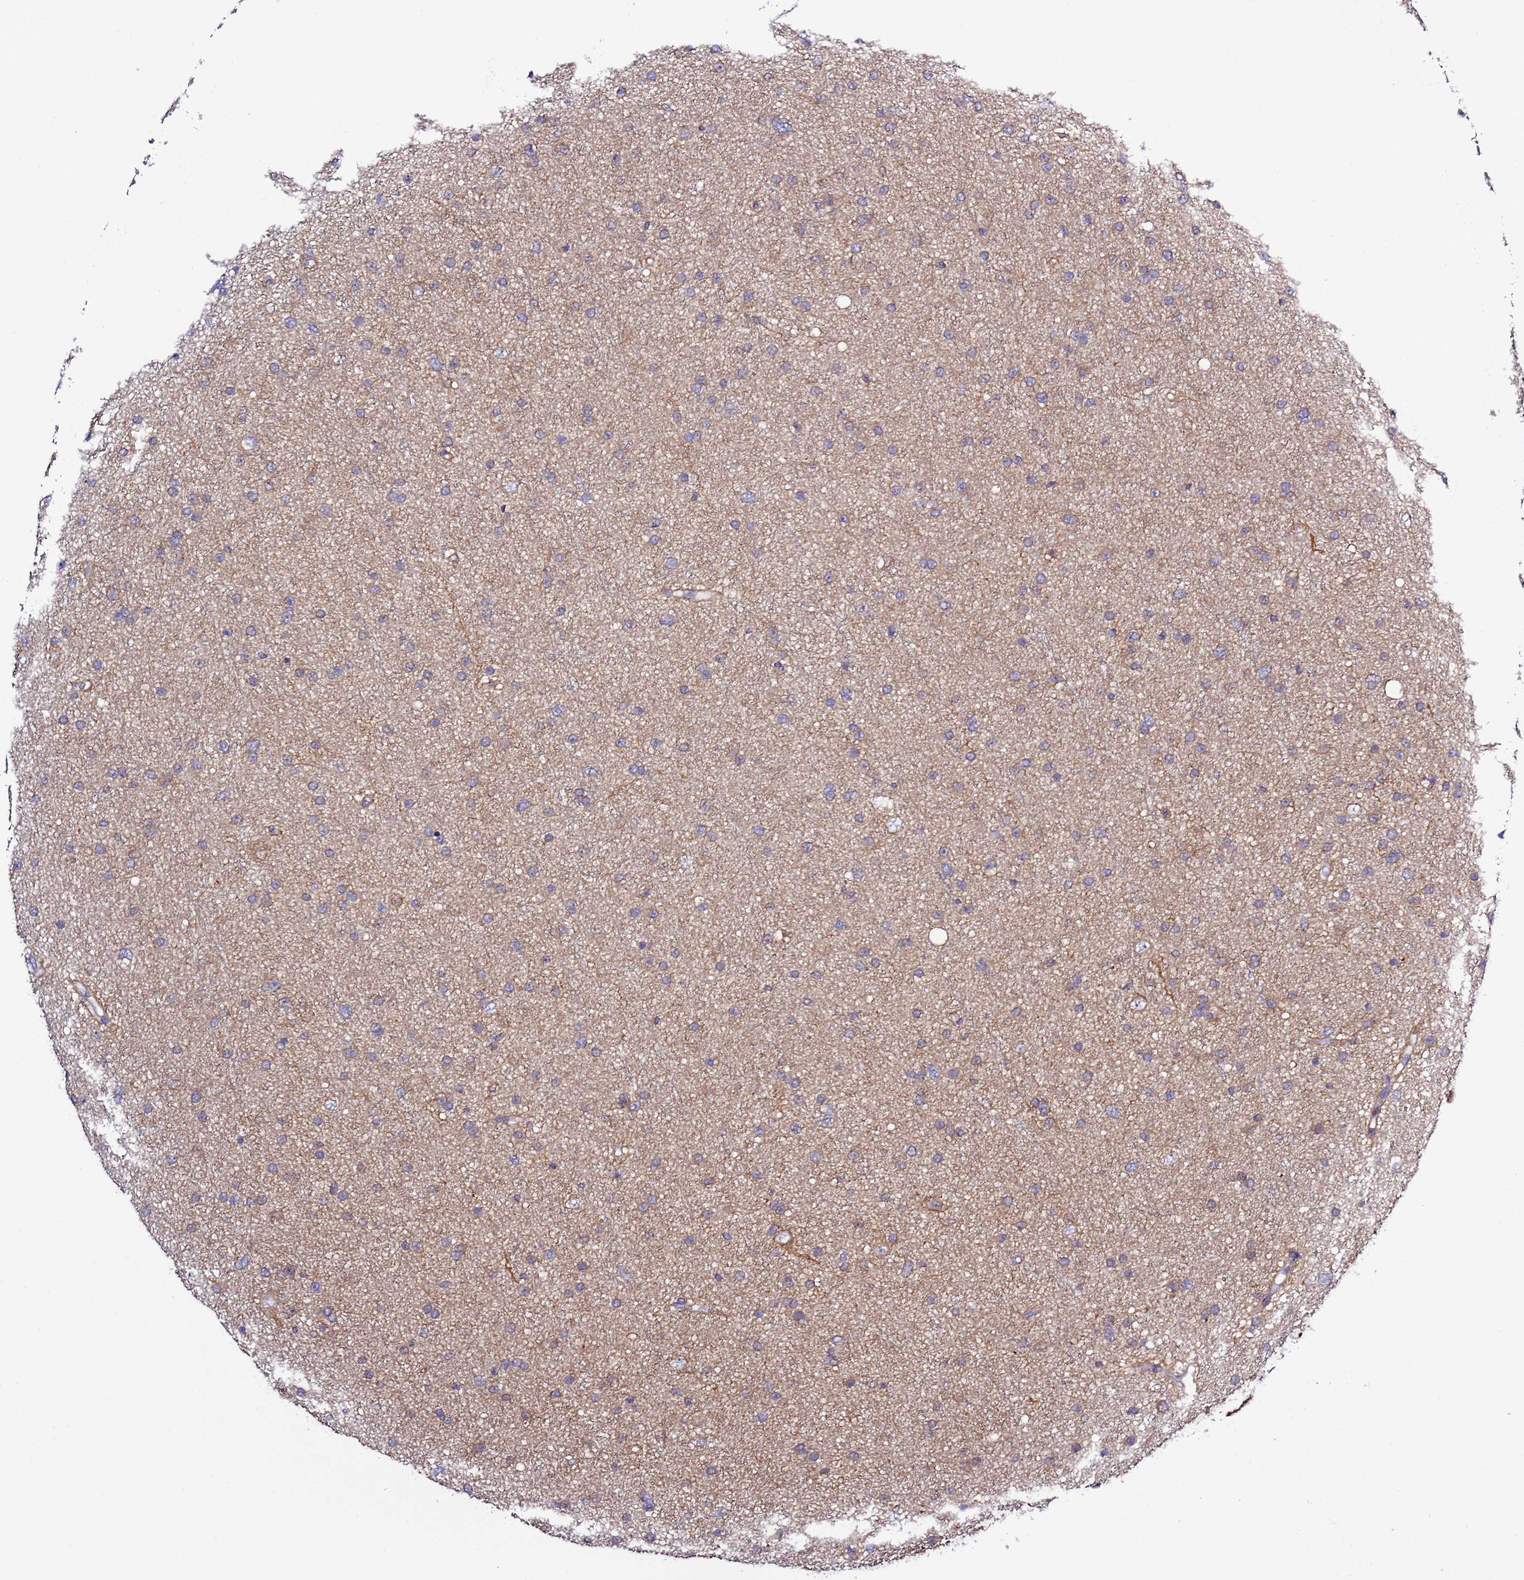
{"staining": {"intensity": "weak", "quantity": "<25%", "location": "cytoplasmic/membranous"}, "tissue": "glioma", "cell_type": "Tumor cells", "image_type": "cancer", "snomed": [{"axis": "morphology", "description": "Glioma, malignant, Low grade"}, {"axis": "topography", "description": "Cerebral cortex"}], "caption": "Glioma stained for a protein using immunohistochemistry reveals no positivity tumor cells.", "gene": "SPCS1", "patient": {"sex": "female", "age": 39}}